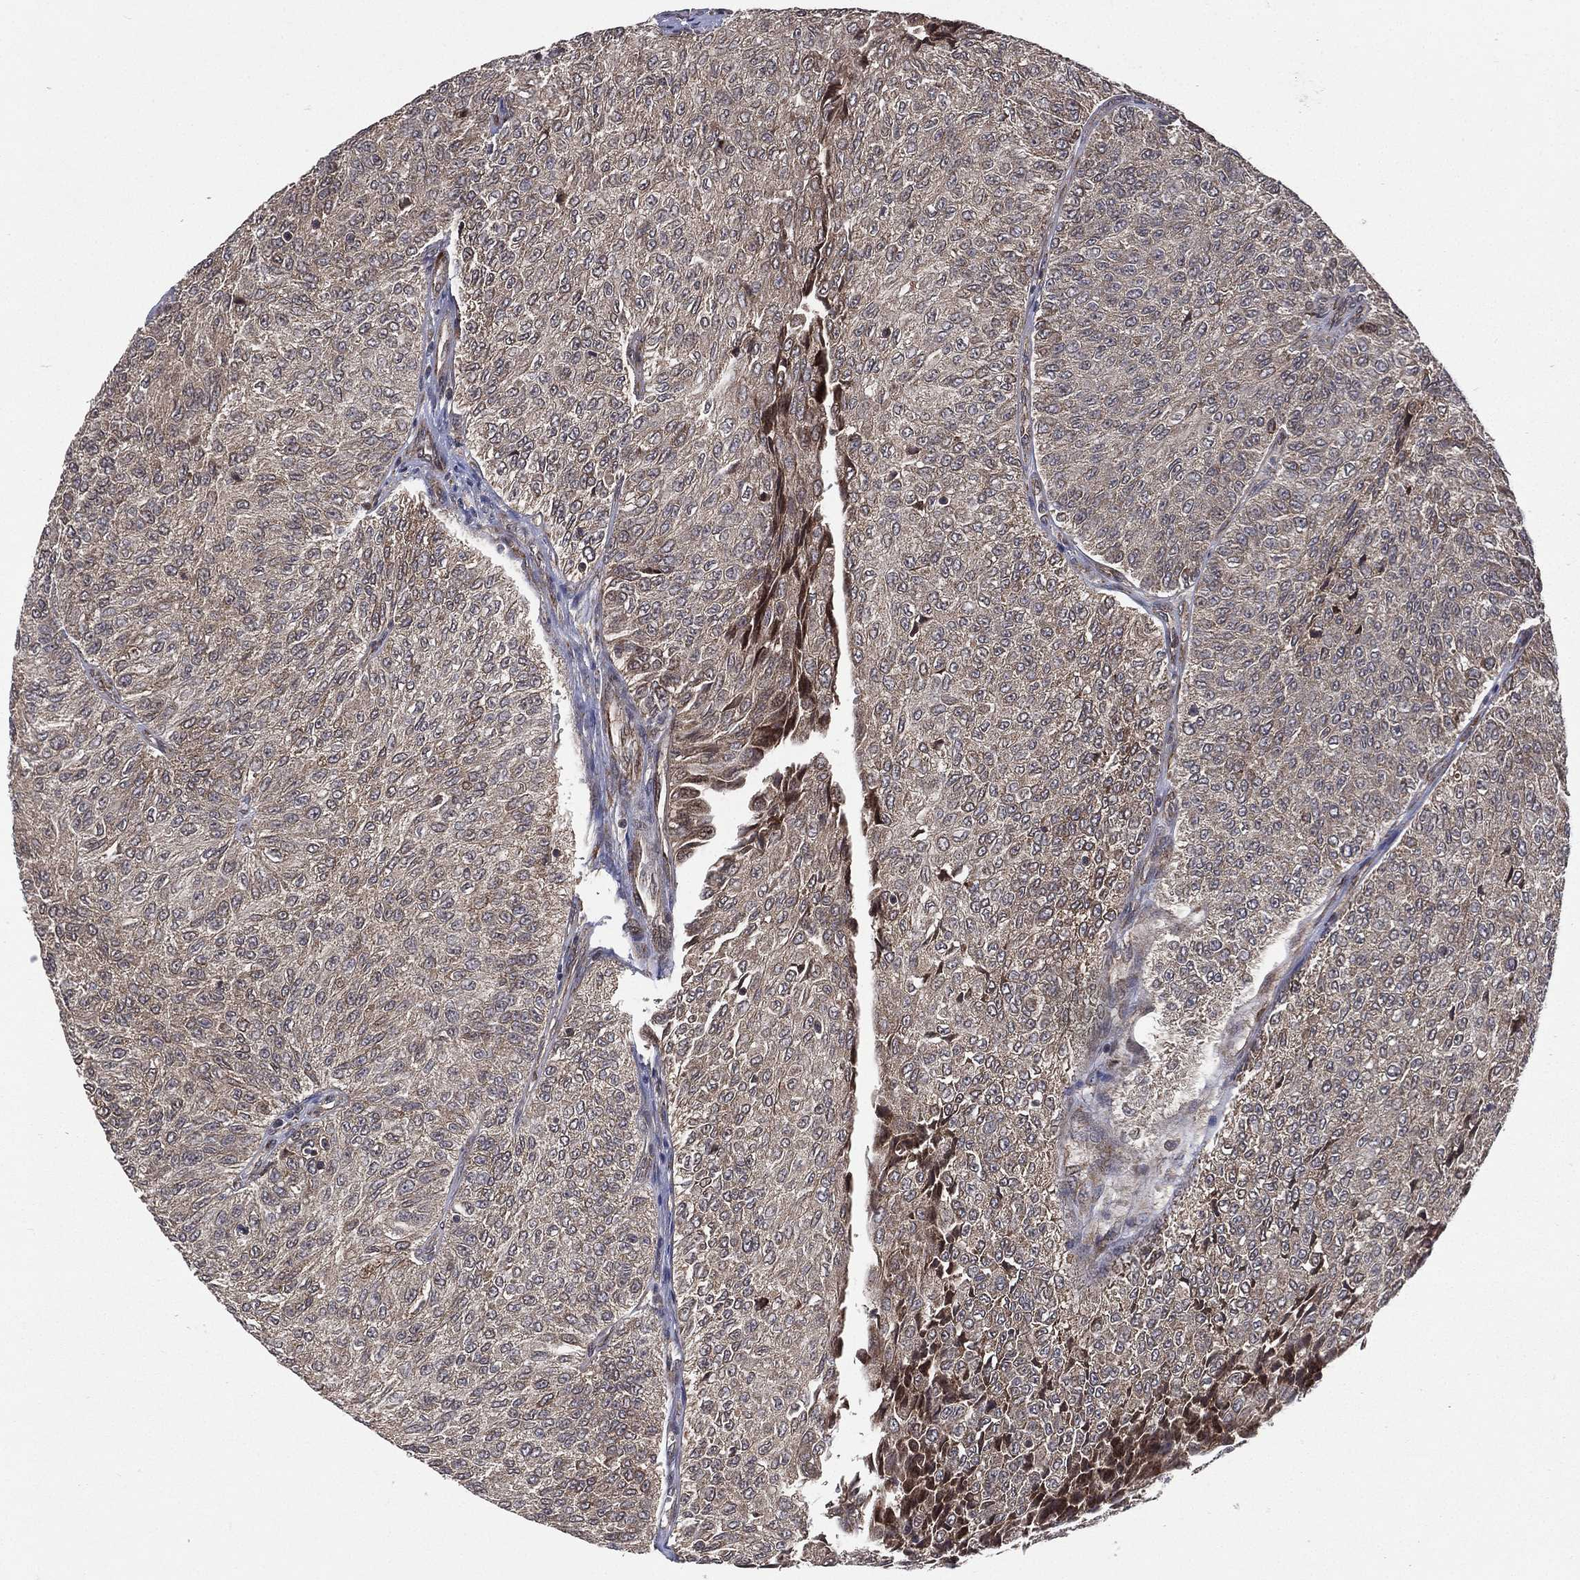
{"staining": {"intensity": "moderate", "quantity": "<25%", "location": "cytoplasmic/membranous,nuclear"}, "tissue": "urothelial cancer", "cell_type": "Tumor cells", "image_type": "cancer", "snomed": [{"axis": "morphology", "description": "Urothelial carcinoma, Low grade"}, {"axis": "topography", "description": "Urinary bladder"}], "caption": "An image of urothelial cancer stained for a protein displays moderate cytoplasmic/membranous and nuclear brown staining in tumor cells. (brown staining indicates protein expression, while blue staining denotes nuclei).", "gene": "RAB11FIP4", "patient": {"sex": "male", "age": 78}}